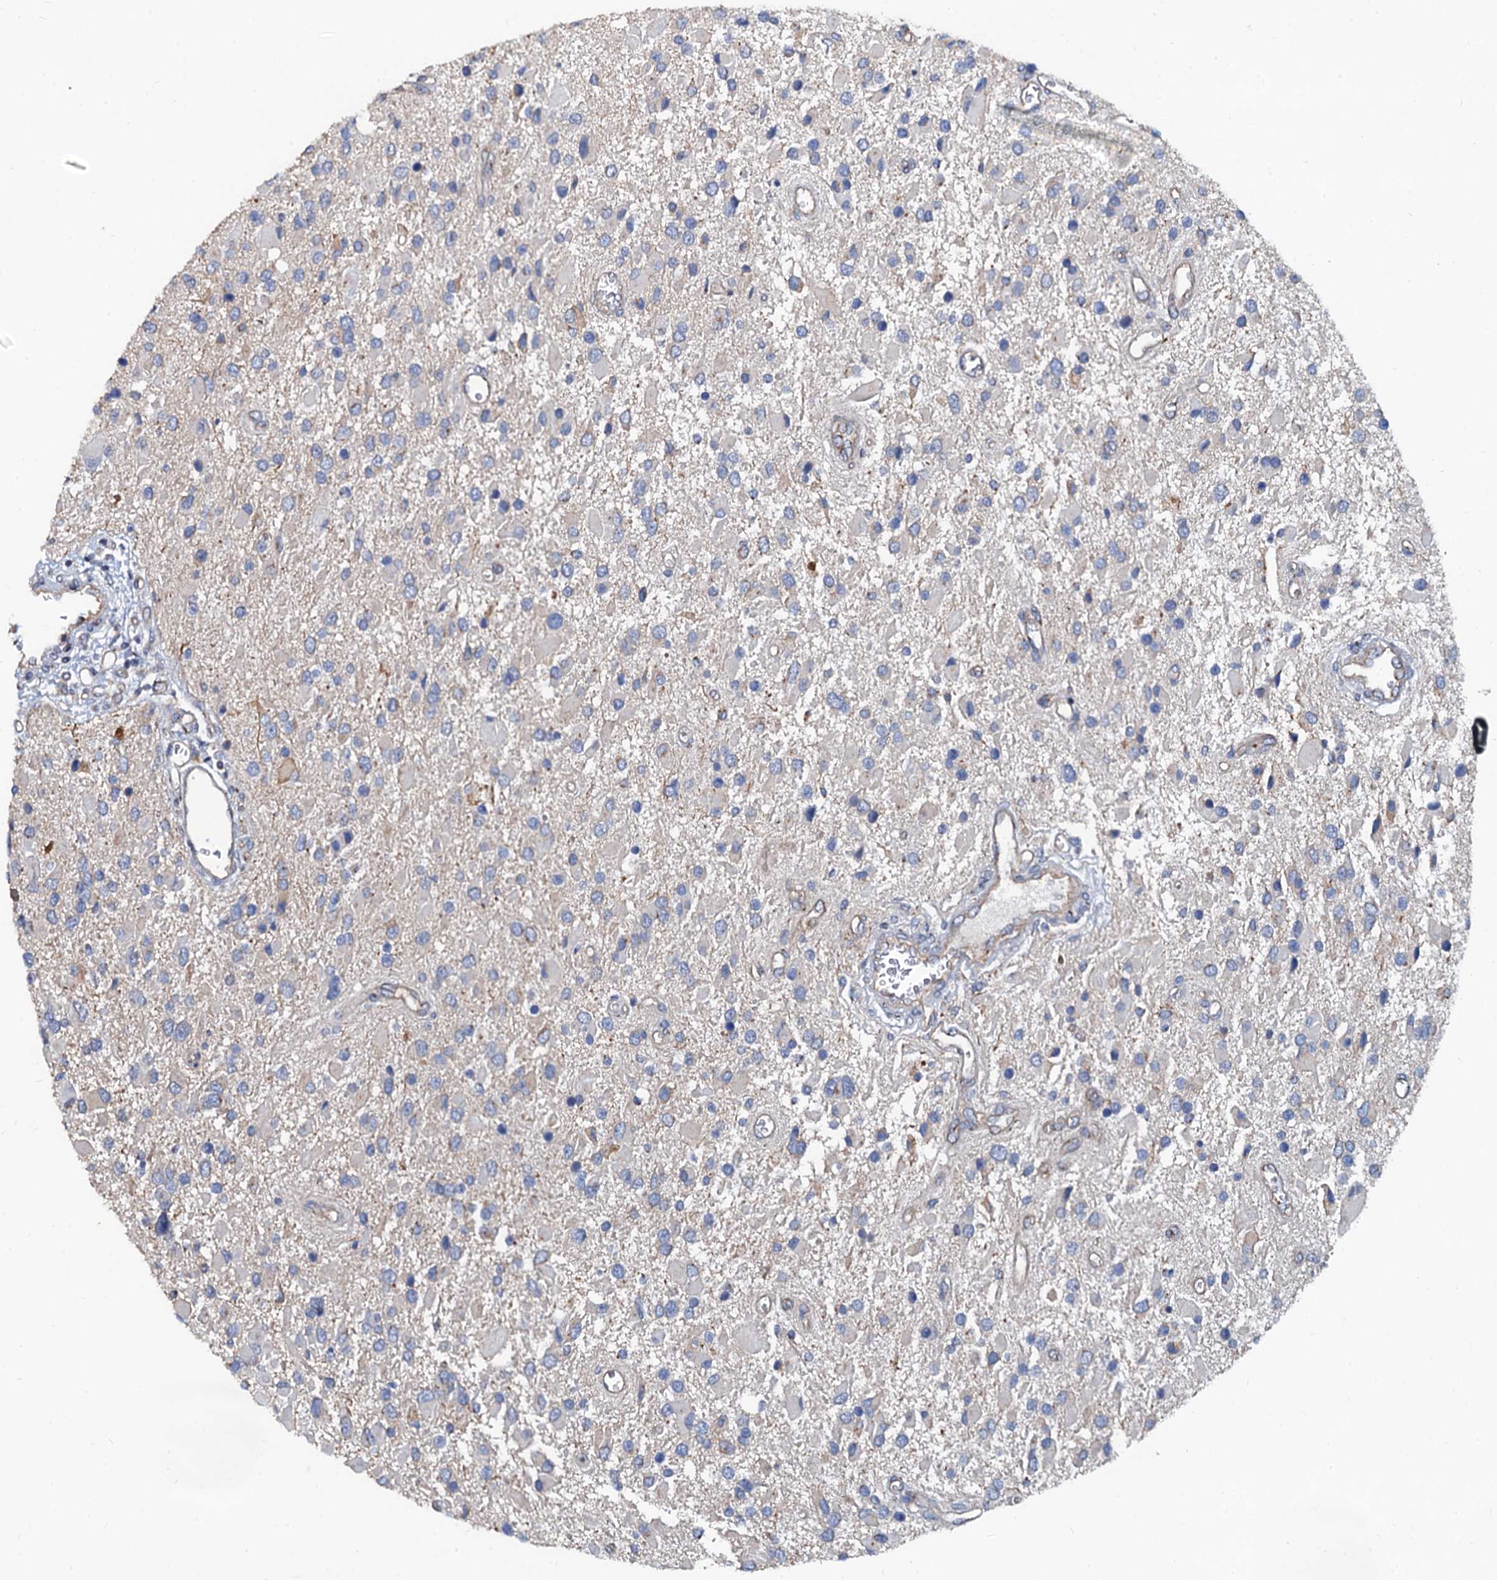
{"staining": {"intensity": "negative", "quantity": "none", "location": "none"}, "tissue": "glioma", "cell_type": "Tumor cells", "image_type": "cancer", "snomed": [{"axis": "morphology", "description": "Glioma, malignant, High grade"}, {"axis": "topography", "description": "Brain"}], "caption": "IHC micrograph of neoplastic tissue: human malignant high-grade glioma stained with DAB reveals no significant protein positivity in tumor cells.", "gene": "NGRN", "patient": {"sex": "male", "age": 53}}